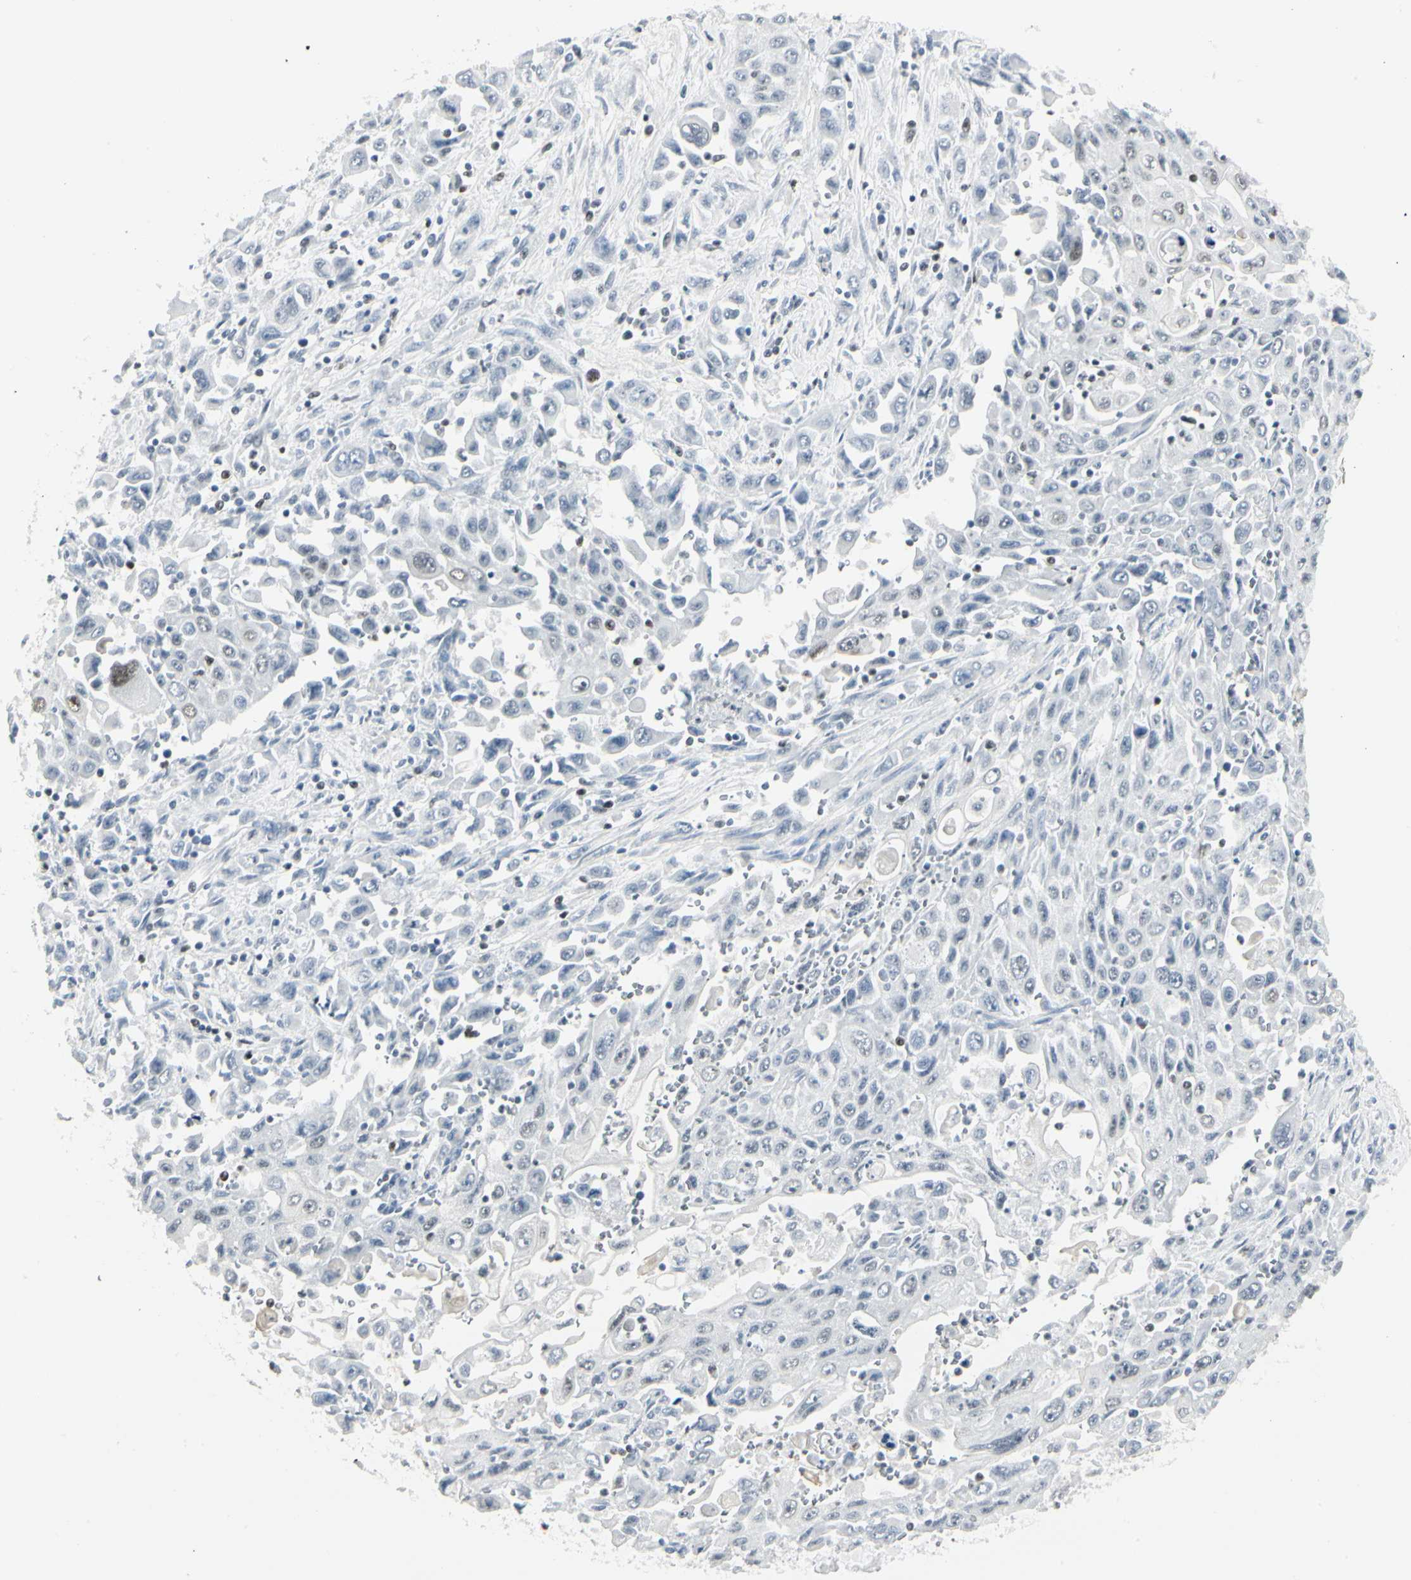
{"staining": {"intensity": "negative", "quantity": "none", "location": "none"}, "tissue": "pancreatic cancer", "cell_type": "Tumor cells", "image_type": "cancer", "snomed": [{"axis": "morphology", "description": "Adenocarcinoma, NOS"}, {"axis": "topography", "description": "Pancreas"}], "caption": "Immunohistochemistry histopathology image of neoplastic tissue: pancreatic adenocarcinoma stained with DAB shows no significant protein staining in tumor cells.", "gene": "ZBTB7B", "patient": {"sex": "male", "age": 70}}